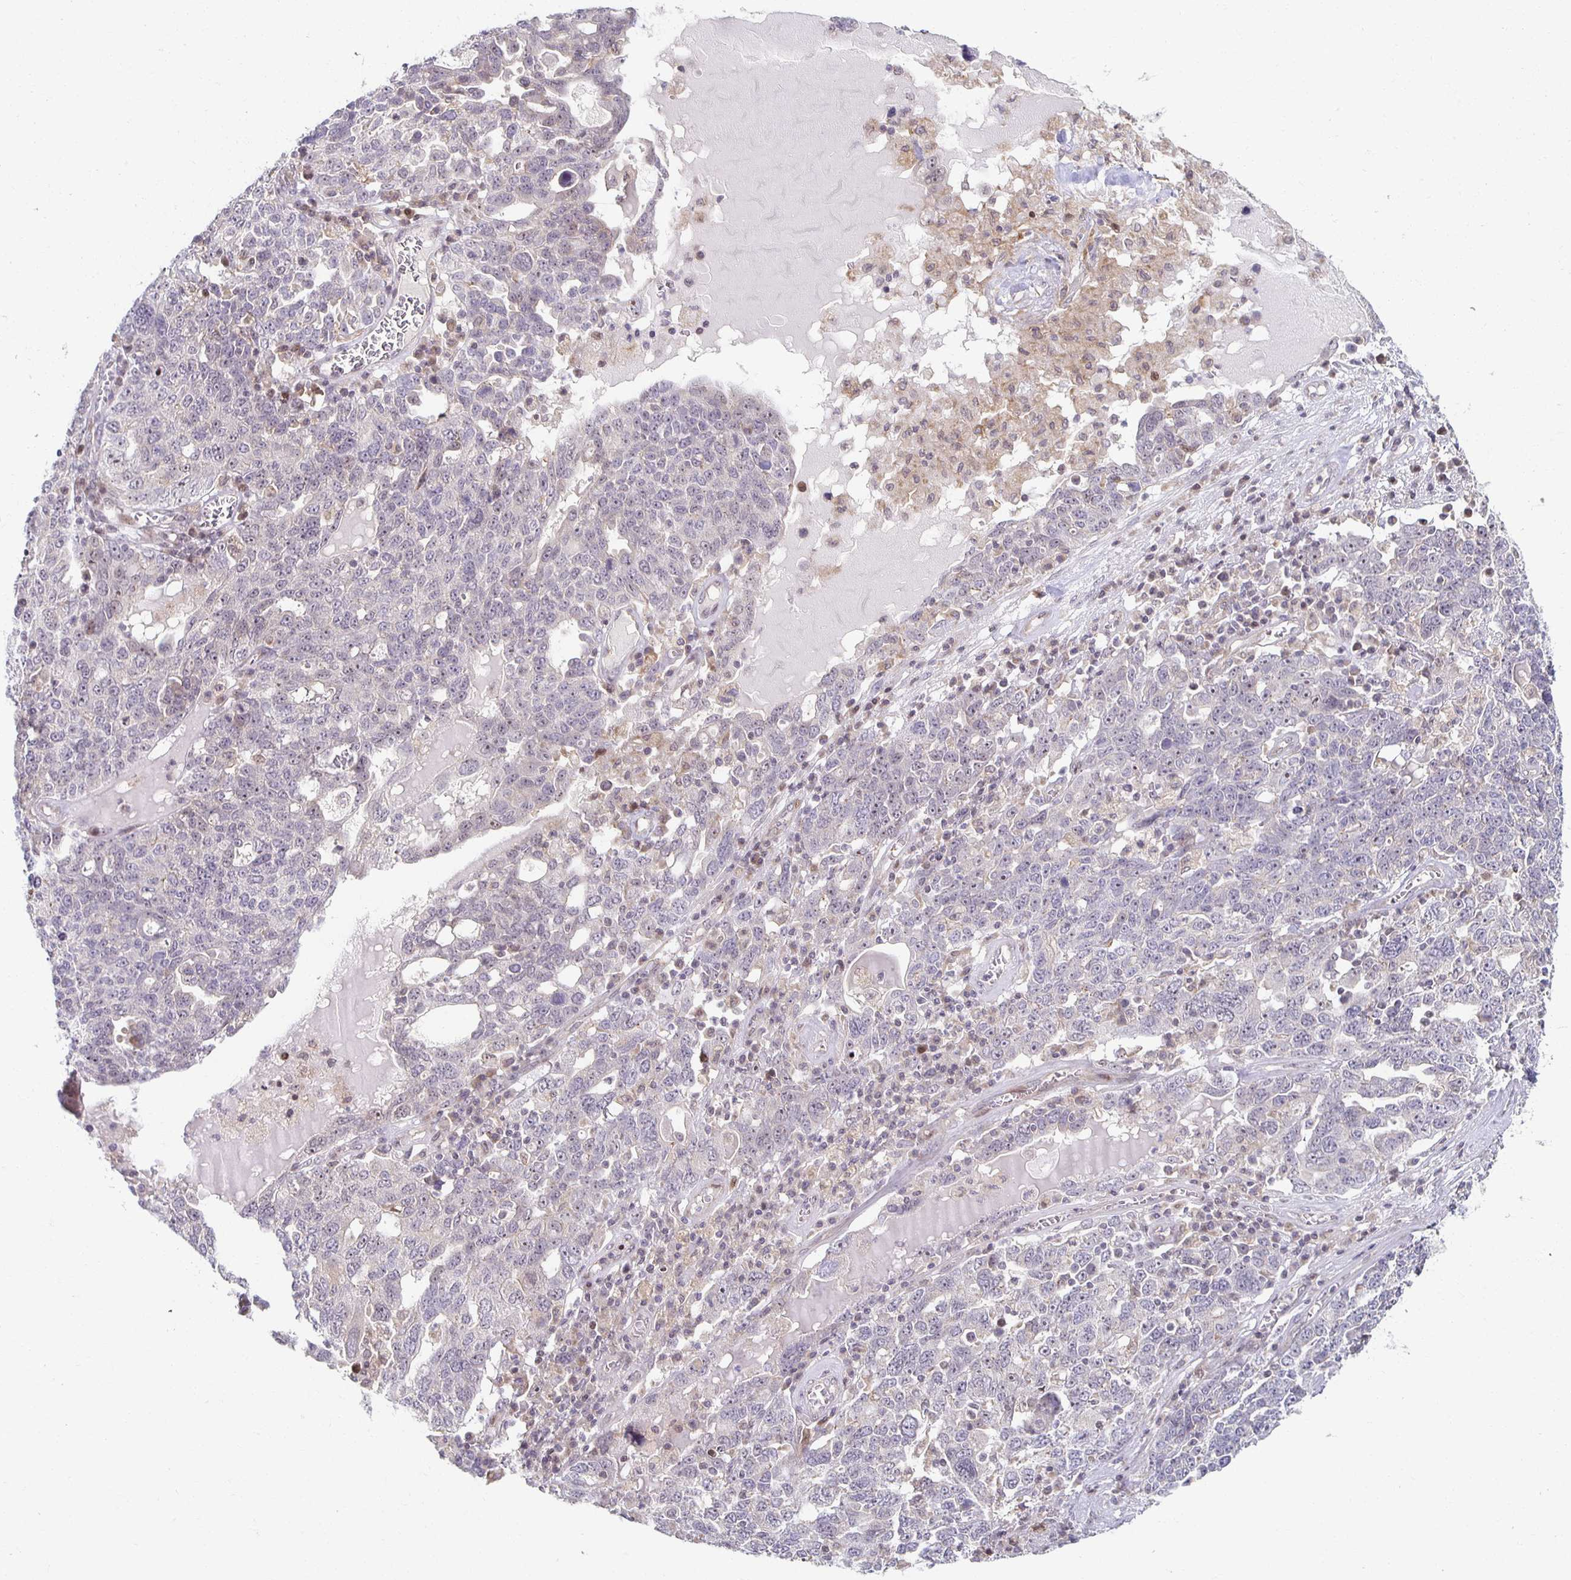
{"staining": {"intensity": "negative", "quantity": "none", "location": "none"}, "tissue": "ovarian cancer", "cell_type": "Tumor cells", "image_type": "cancer", "snomed": [{"axis": "morphology", "description": "Carcinoma, endometroid"}, {"axis": "topography", "description": "Ovary"}], "caption": "Tumor cells show no significant positivity in endometroid carcinoma (ovarian).", "gene": "HCFC1R1", "patient": {"sex": "female", "age": 62}}